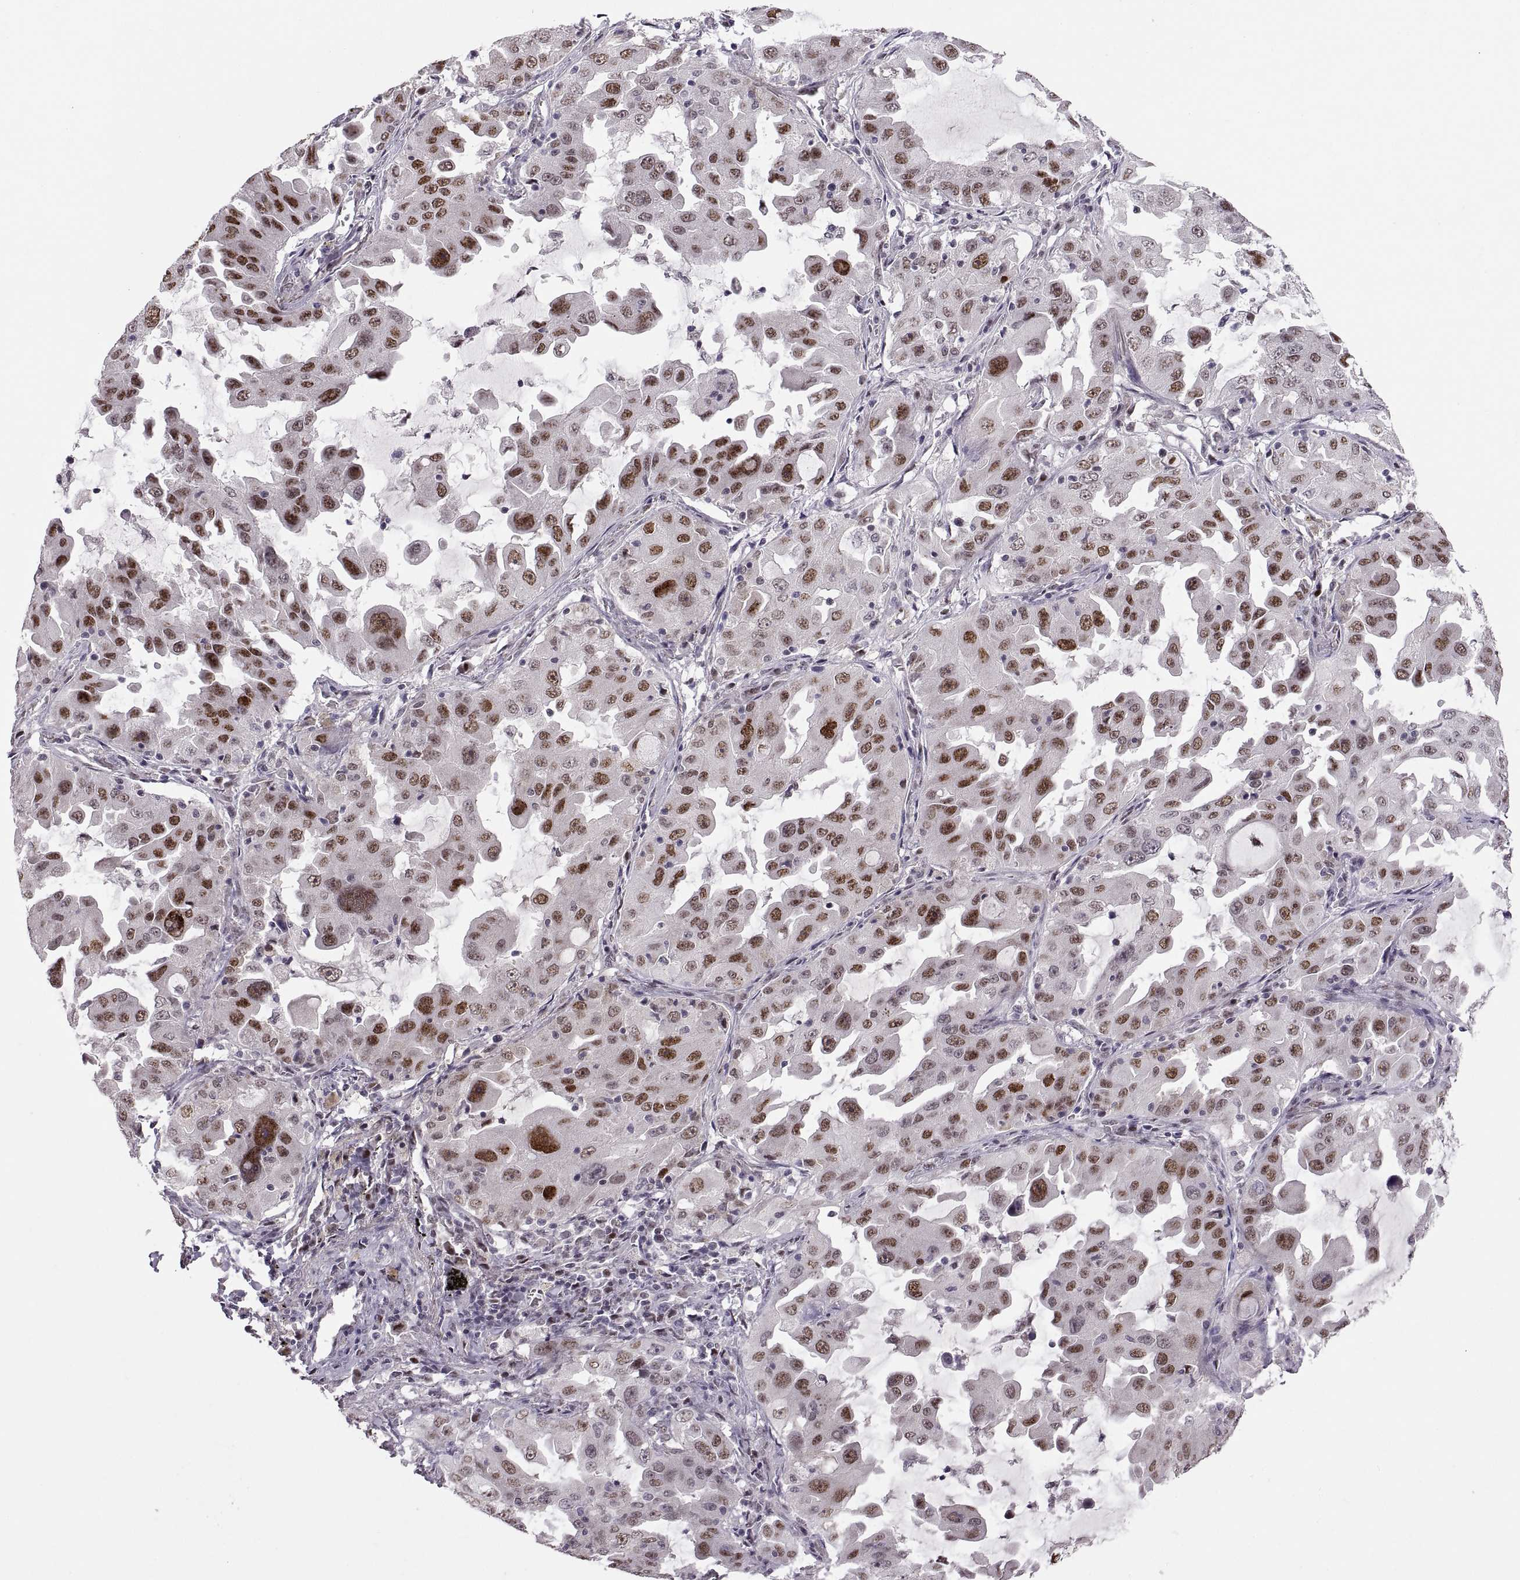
{"staining": {"intensity": "strong", "quantity": "25%-75%", "location": "nuclear"}, "tissue": "lung cancer", "cell_type": "Tumor cells", "image_type": "cancer", "snomed": [{"axis": "morphology", "description": "Adenocarcinoma, NOS"}, {"axis": "topography", "description": "Lung"}], "caption": "This photomicrograph exhibits IHC staining of human lung cancer, with high strong nuclear expression in approximately 25%-75% of tumor cells.", "gene": "SNAI1", "patient": {"sex": "female", "age": 61}}